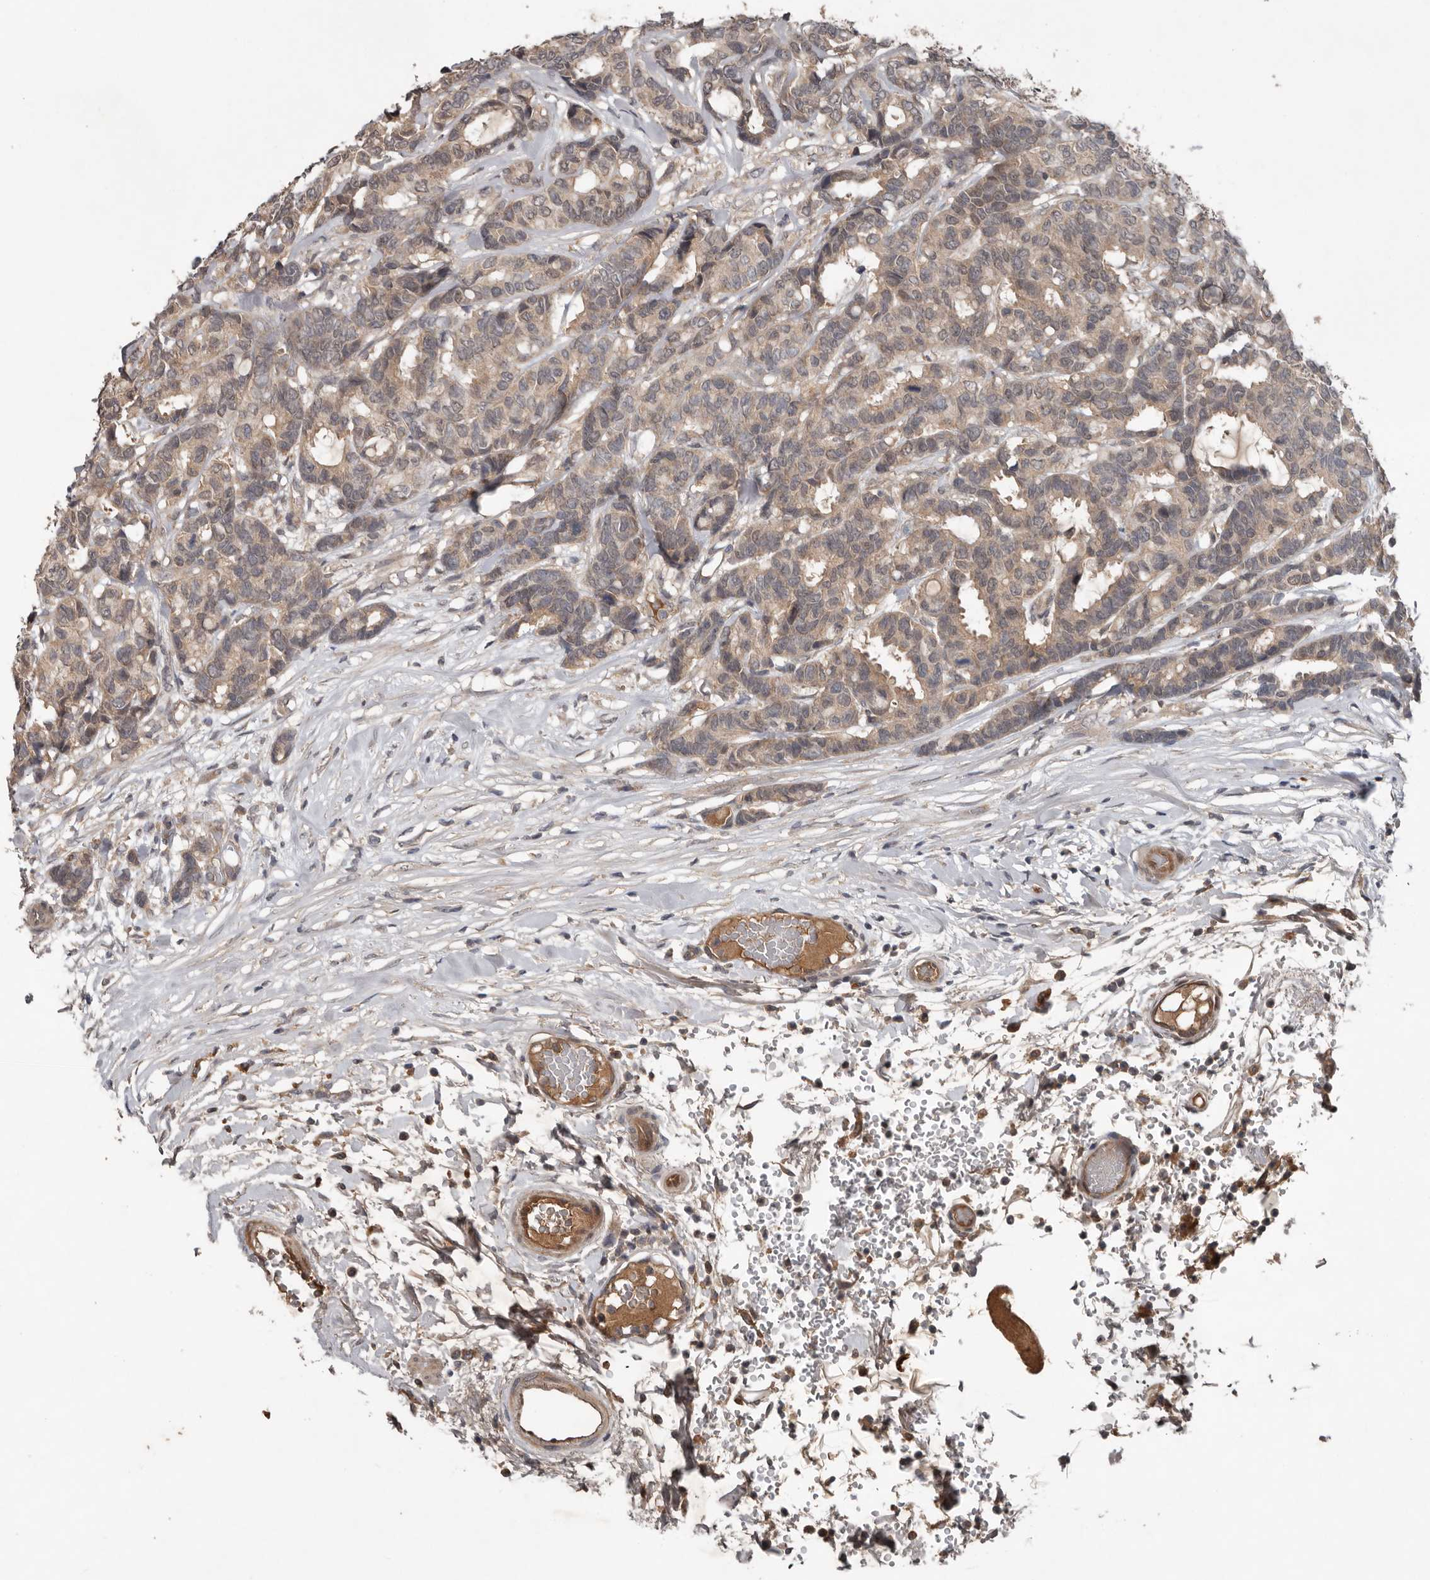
{"staining": {"intensity": "weak", "quantity": "25%-75%", "location": "cytoplasmic/membranous"}, "tissue": "breast cancer", "cell_type": "Tumor cells", "image_type": "cancer", "snomed": [{"axis": "morphology", "description": "Duct carcinoma"}, {"axis": "topography", "description": "Breast"}], "caption": "Weak cytoplasmic/membranous staining is appreciated in approximately 25%-75% of tumor cells in breast cancer (invasive ductal carcinoma). (Stains: DAB in brown, nuclei in blue, Microscopy: brightfield microscopy at high magnification).", "gene": "DNAJB4", "patient": {"sex": "female", "age": 87}}